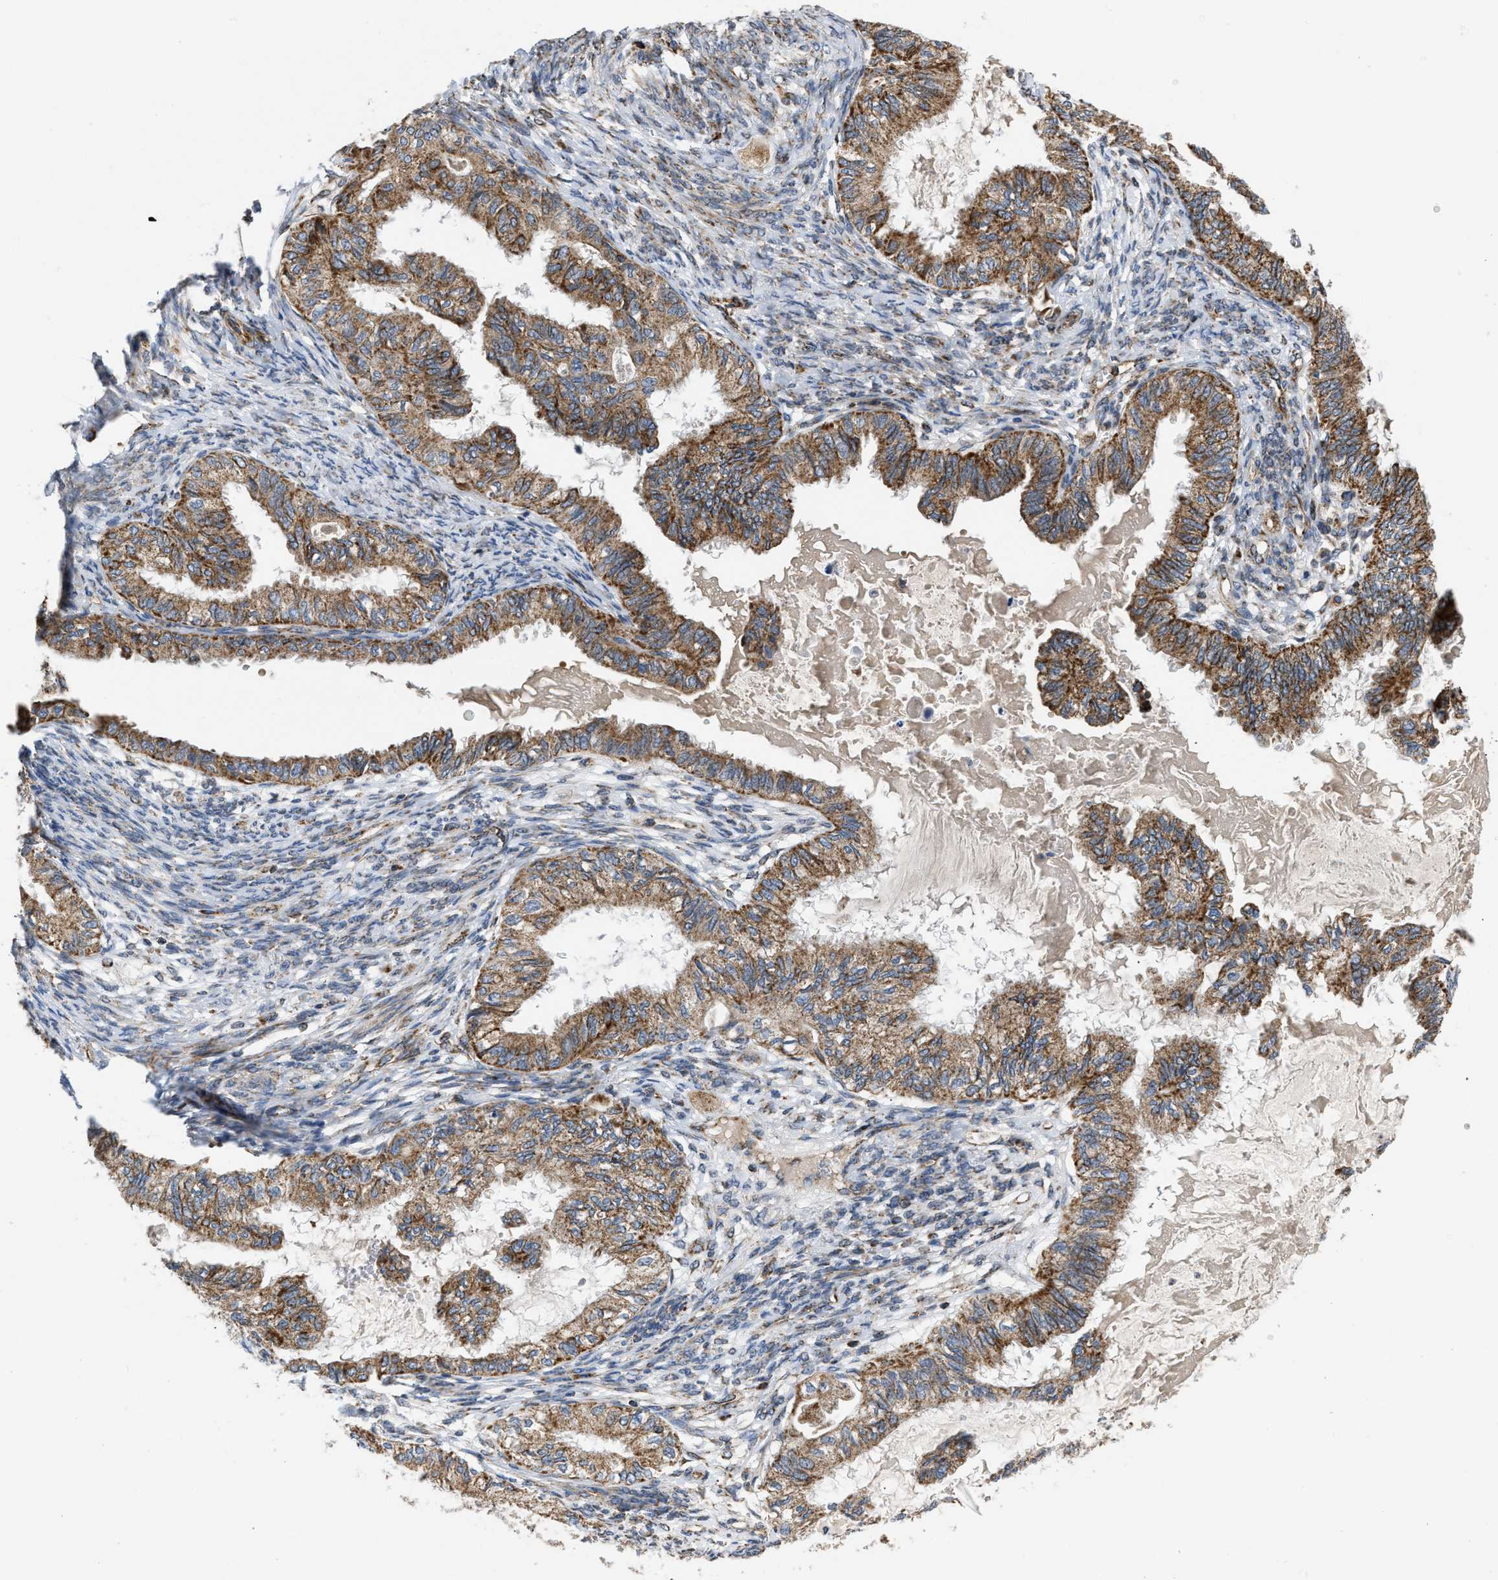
{"staining": {"intensity": "moderate", "quantity": ">75%", "location": "cytoplasmic/membranous"}, "tissue": "cervical cancer", "cell_type": "Tumor cells", "image_type": "cancer", "snomed": [{"axis": "morphology", "description": "Normal tissue, NOS"}, {"axis": "morphology", "description": "Adenocarcinoma, NOS"}, {"axis": "topography", "description": "Cervix"}, {"axis": "topography", "description": "Endometrium"}], "caption": "This micrograph exhibits immunohistochemistry (IHC) staining of cervical adenocarcinoma, with medium moderate cytoplasmic/membranous staining in approximately >75% of tumor cells.", "gene": "OPTN", "patient": {"sex": "female", "age": 86}}